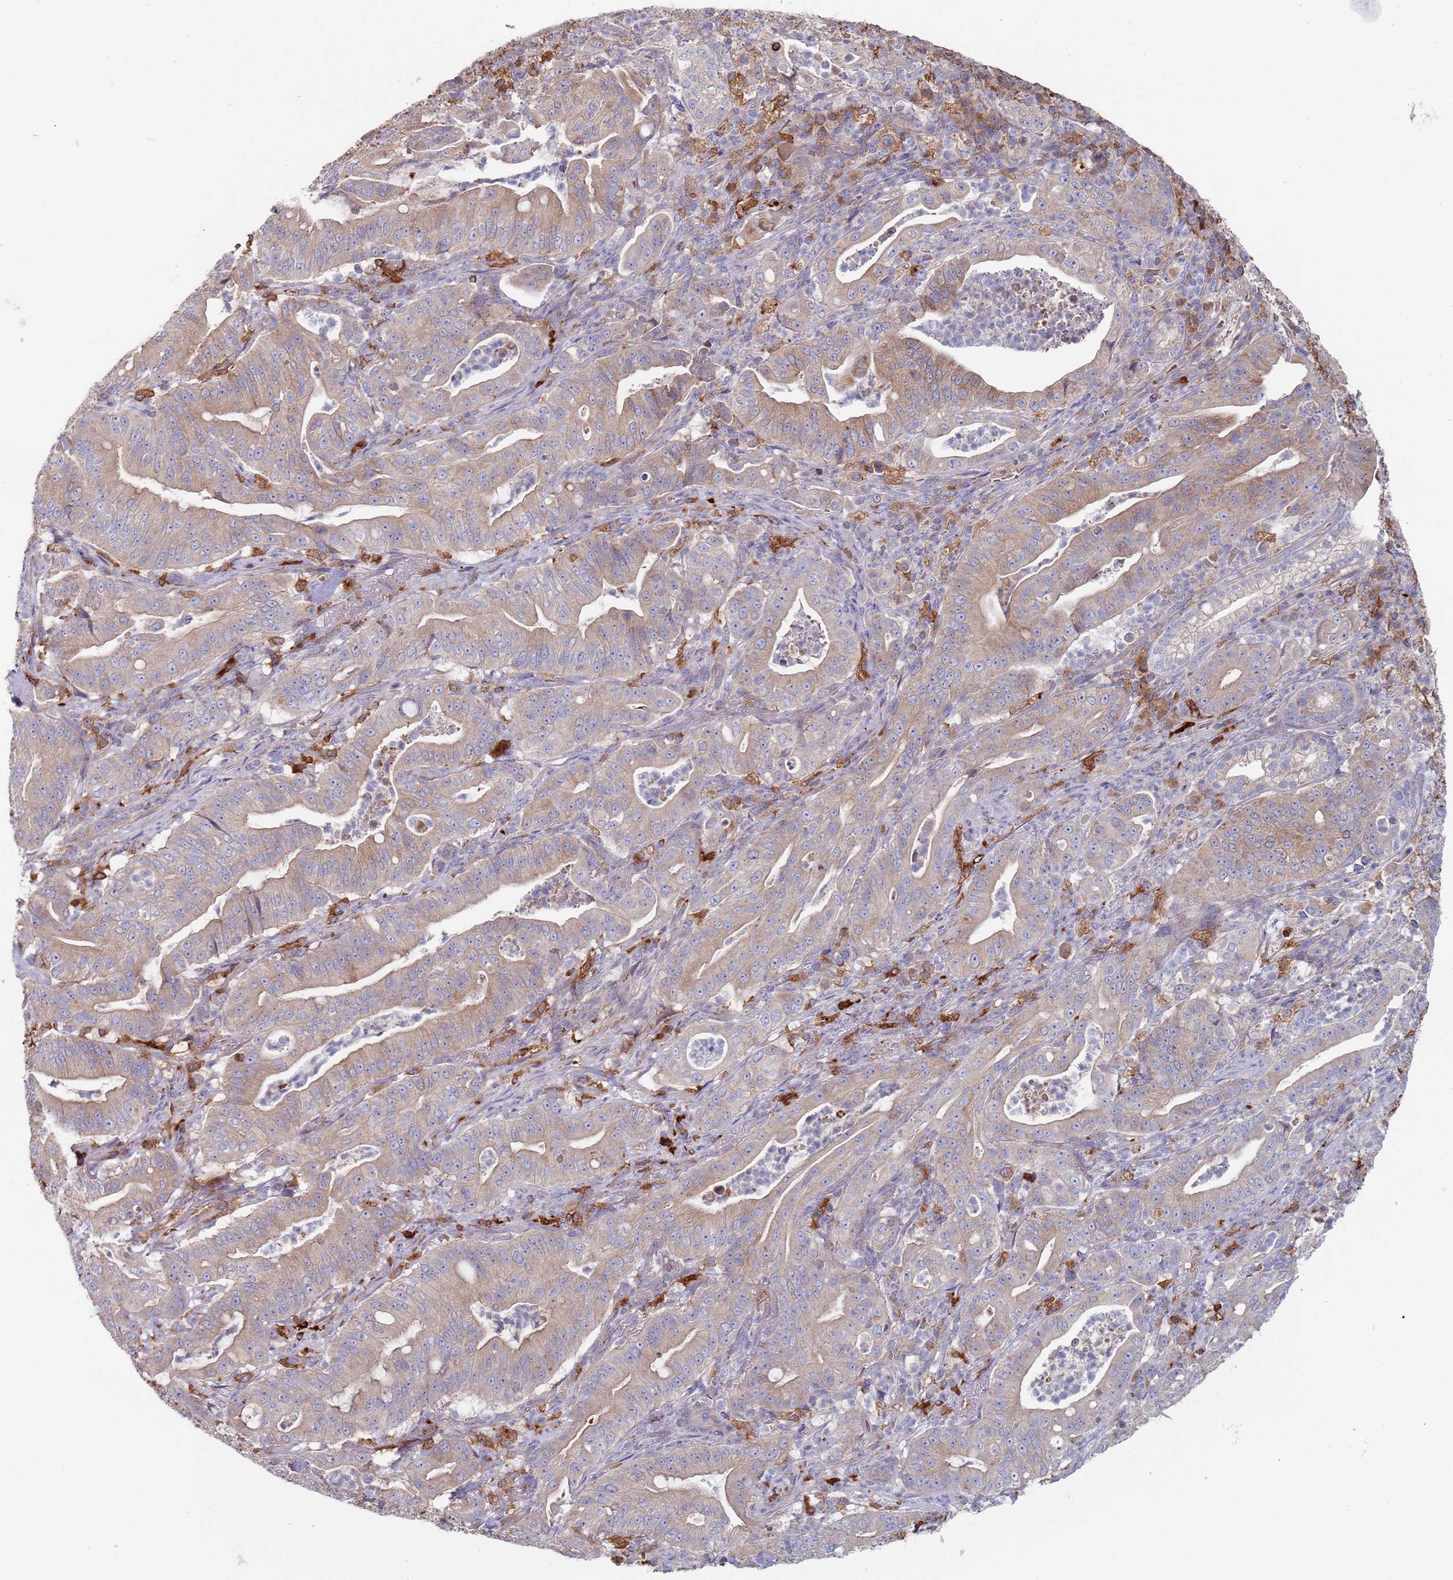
{"staining": {"intensity": "weak", "quantity": ">75%", "location": "cytoplasmic/membranous"}, "tissue": "pancreatic cancer", "cell_type": "Tumor cells", "image_type": "cancer", "snomed": [{"axis": "morphology", "description": "Adenocarcinoma, NOS"}, {"axis": "topography", "description": "Pancreas"}], "caption": "DAB (3,3'-diaminobenzidine) immunohistochemical staining of pancreatic cancer shows weak cytoplasmic/membranous protein positivity in approximately >75% of tumor cells. (brown staining indicates protein expression, while blue staining denotes nuclei).", "gene": "MALRD1", "patient": {"sex": "male", "age": 71}}